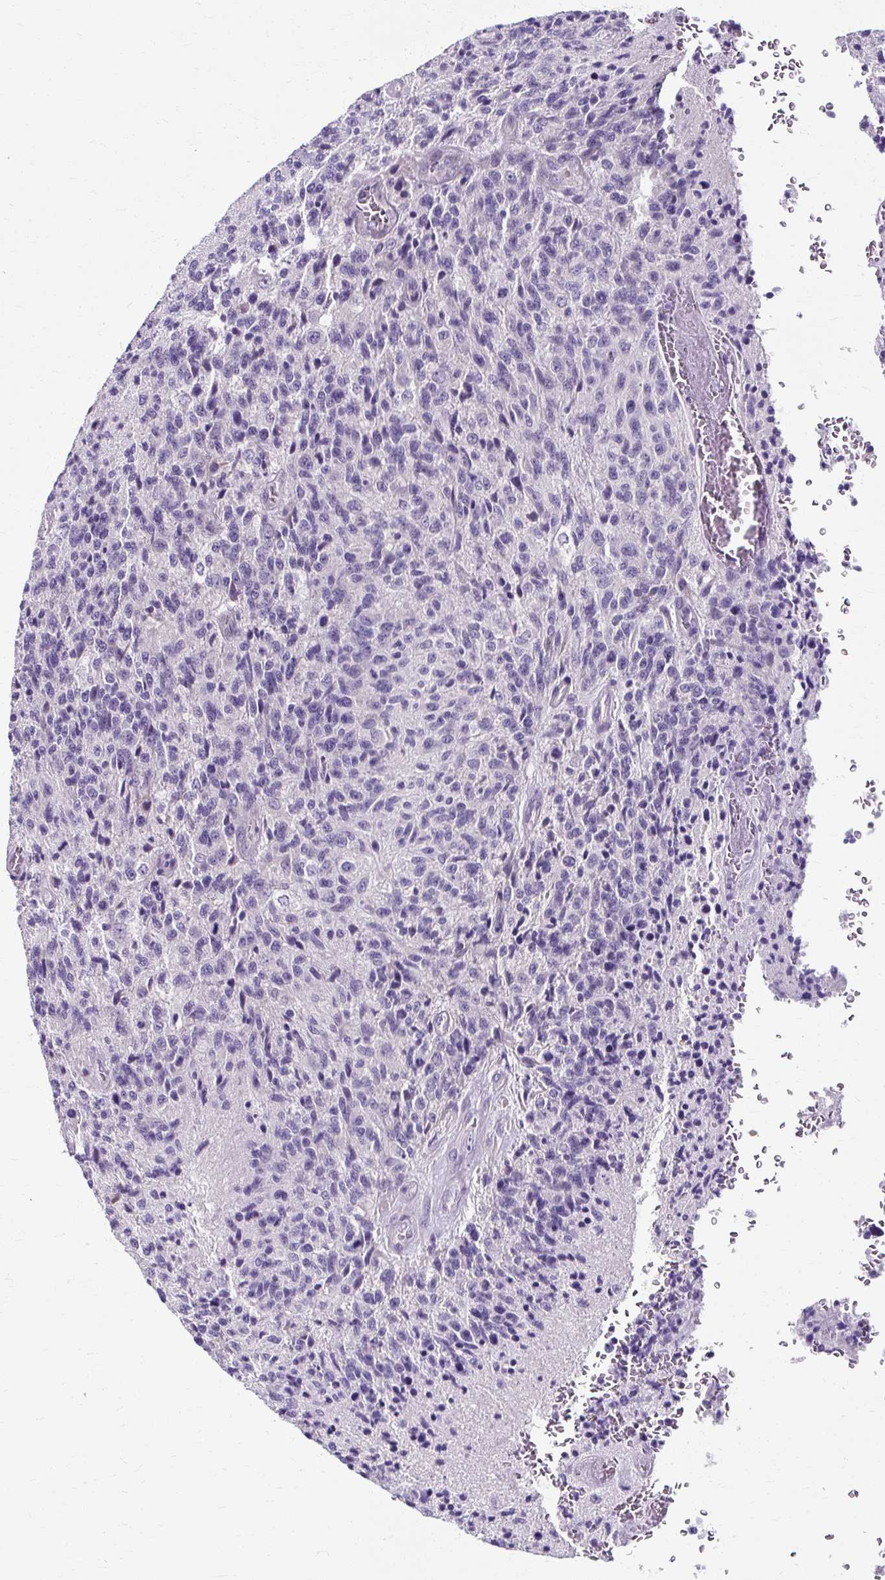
{"staining": {"intensity": "negative", "quantity": "none", "location": "none"}, "tissue": "glioma", "cell_type": "Tumor cells", "image_type": "cancer", "snomed": [{"axis": "morphology", "description": "Glioma, malignant, High grade"}, {"axis": "topography", "description": "Brain"}], "caption": "Tumor cells are negative for brown protein staining in malignant glioma (high-grade).", "gene": "ZNF555", "patient": {"sex": "male", "age": 36}}